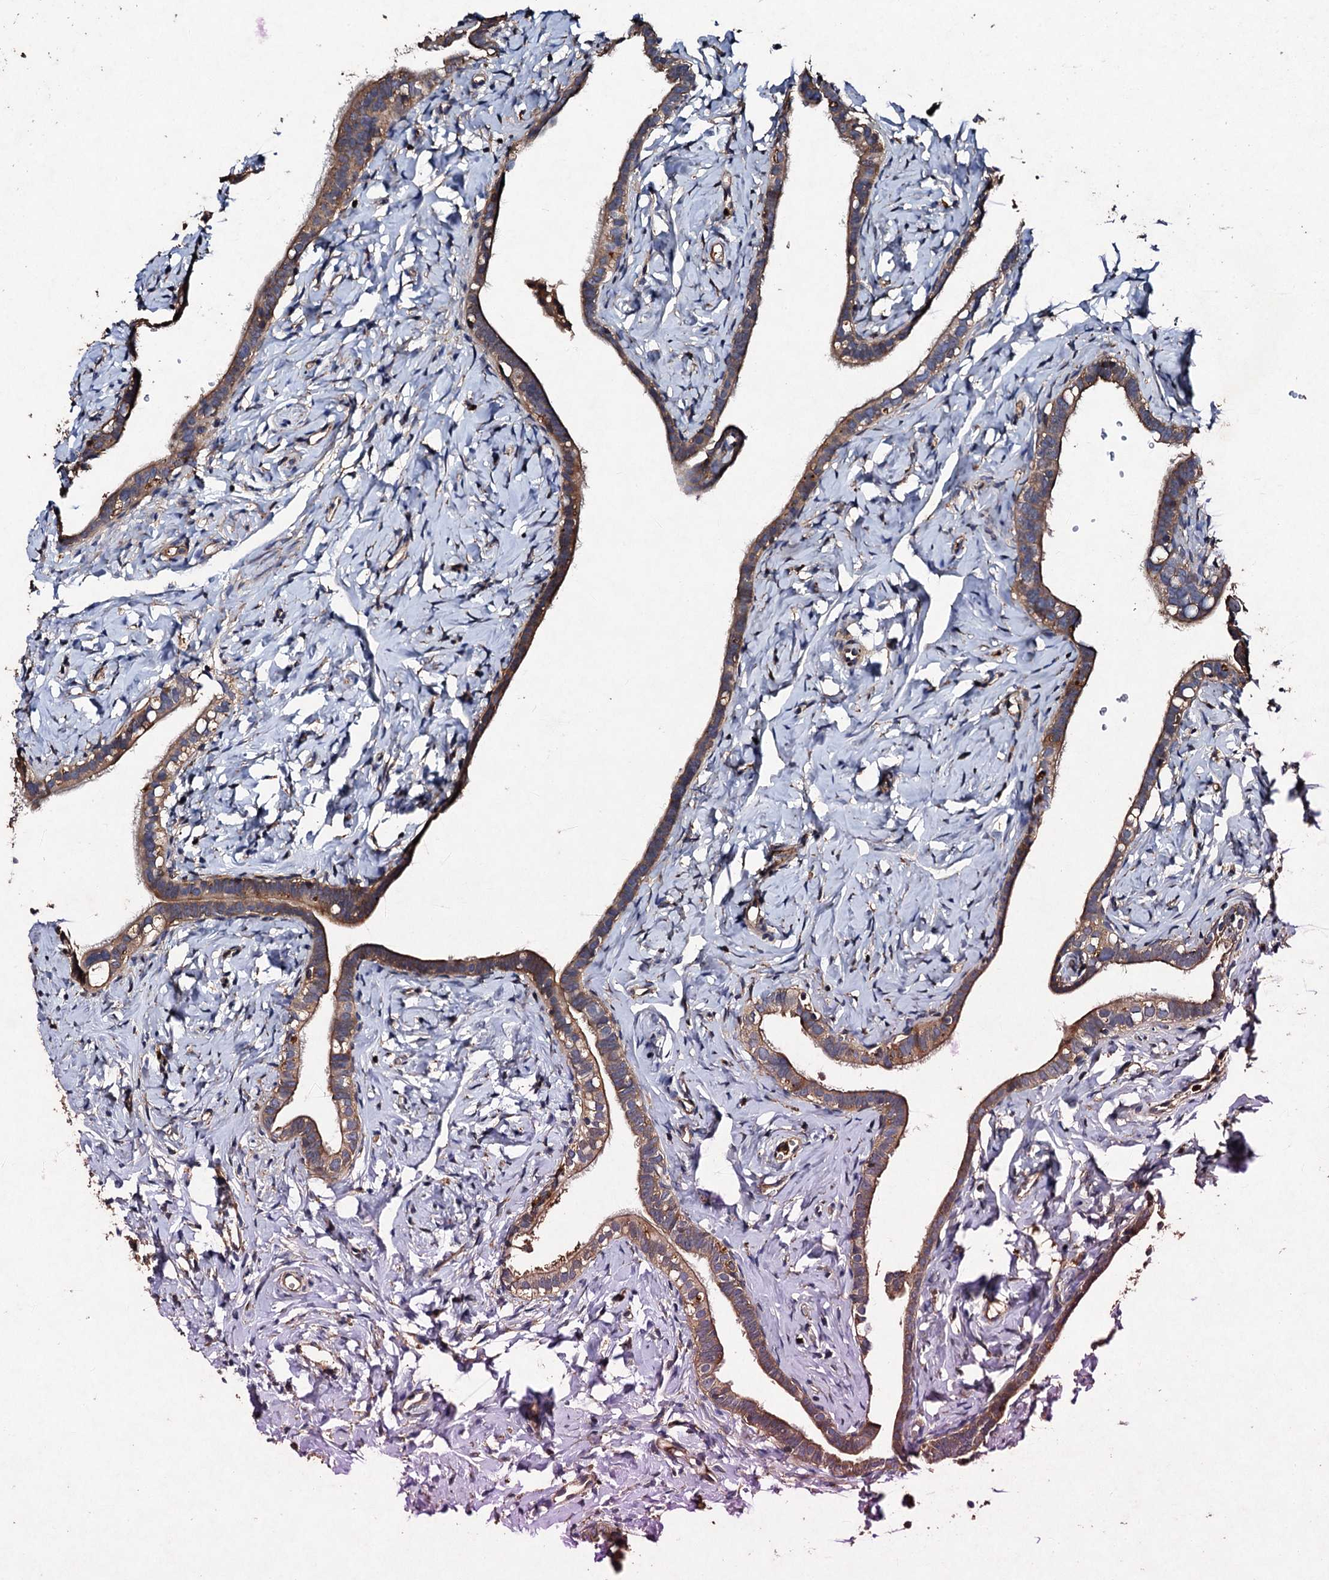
{"staining": {"intensity": "moderate", "quantity": ">75%", "location": "cytoplasmic/membranous"}, "tissue": "fallopian tube", "cell_type": "Glandular cells", "image_type": "normal", "snomed": [{"axis": "morphology", "description": "Normal tissue, NOS"}, {"axis": "topography", "description": "Fallopian tube"}], "caption": "Human fallopian tube stained for a protein (brown) reveals moderate cytoplasmic/membranous positive positivity in approximately >75% of glandular cells.", "gene": "KERA", "patient": {"sex": "female", "age": 66}}